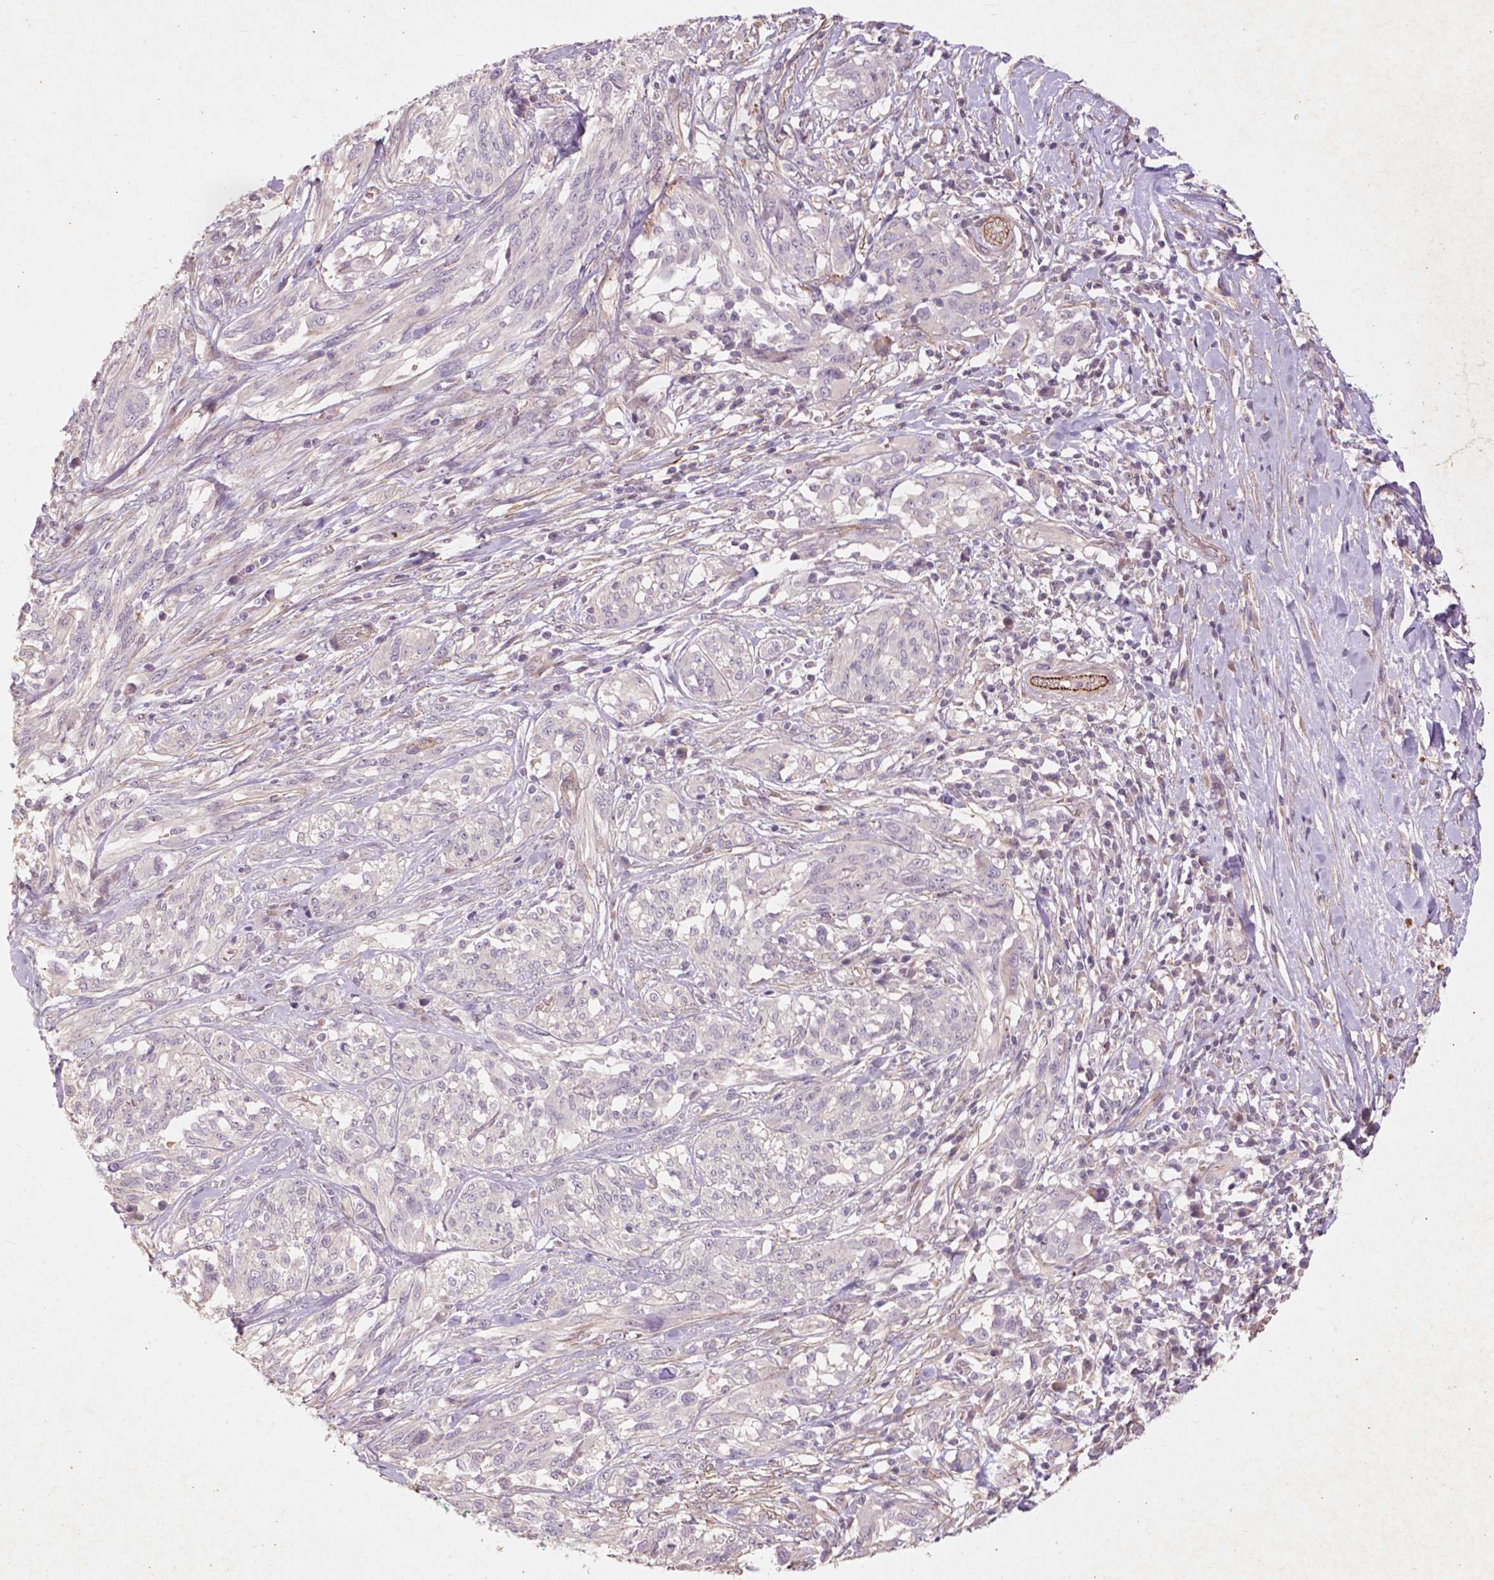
{"staining": {"intensity": "negative", "quantity": "none", "location": "none"}, "tissue": "melanoma", "cell_type": "Tumor cells", "image_type": "cancer", "snomed": [{"axis": "morphology", "description": "Malignant melanoma, NOS"}, {"axis": "topography", "description": "Skin"}], "caption": "Histopathology image shows no protein positivity in tumor cells of malignant melanoma tissue.", "gene": "RFPL4B", "patient": {"sex": "female", "age": 91}}